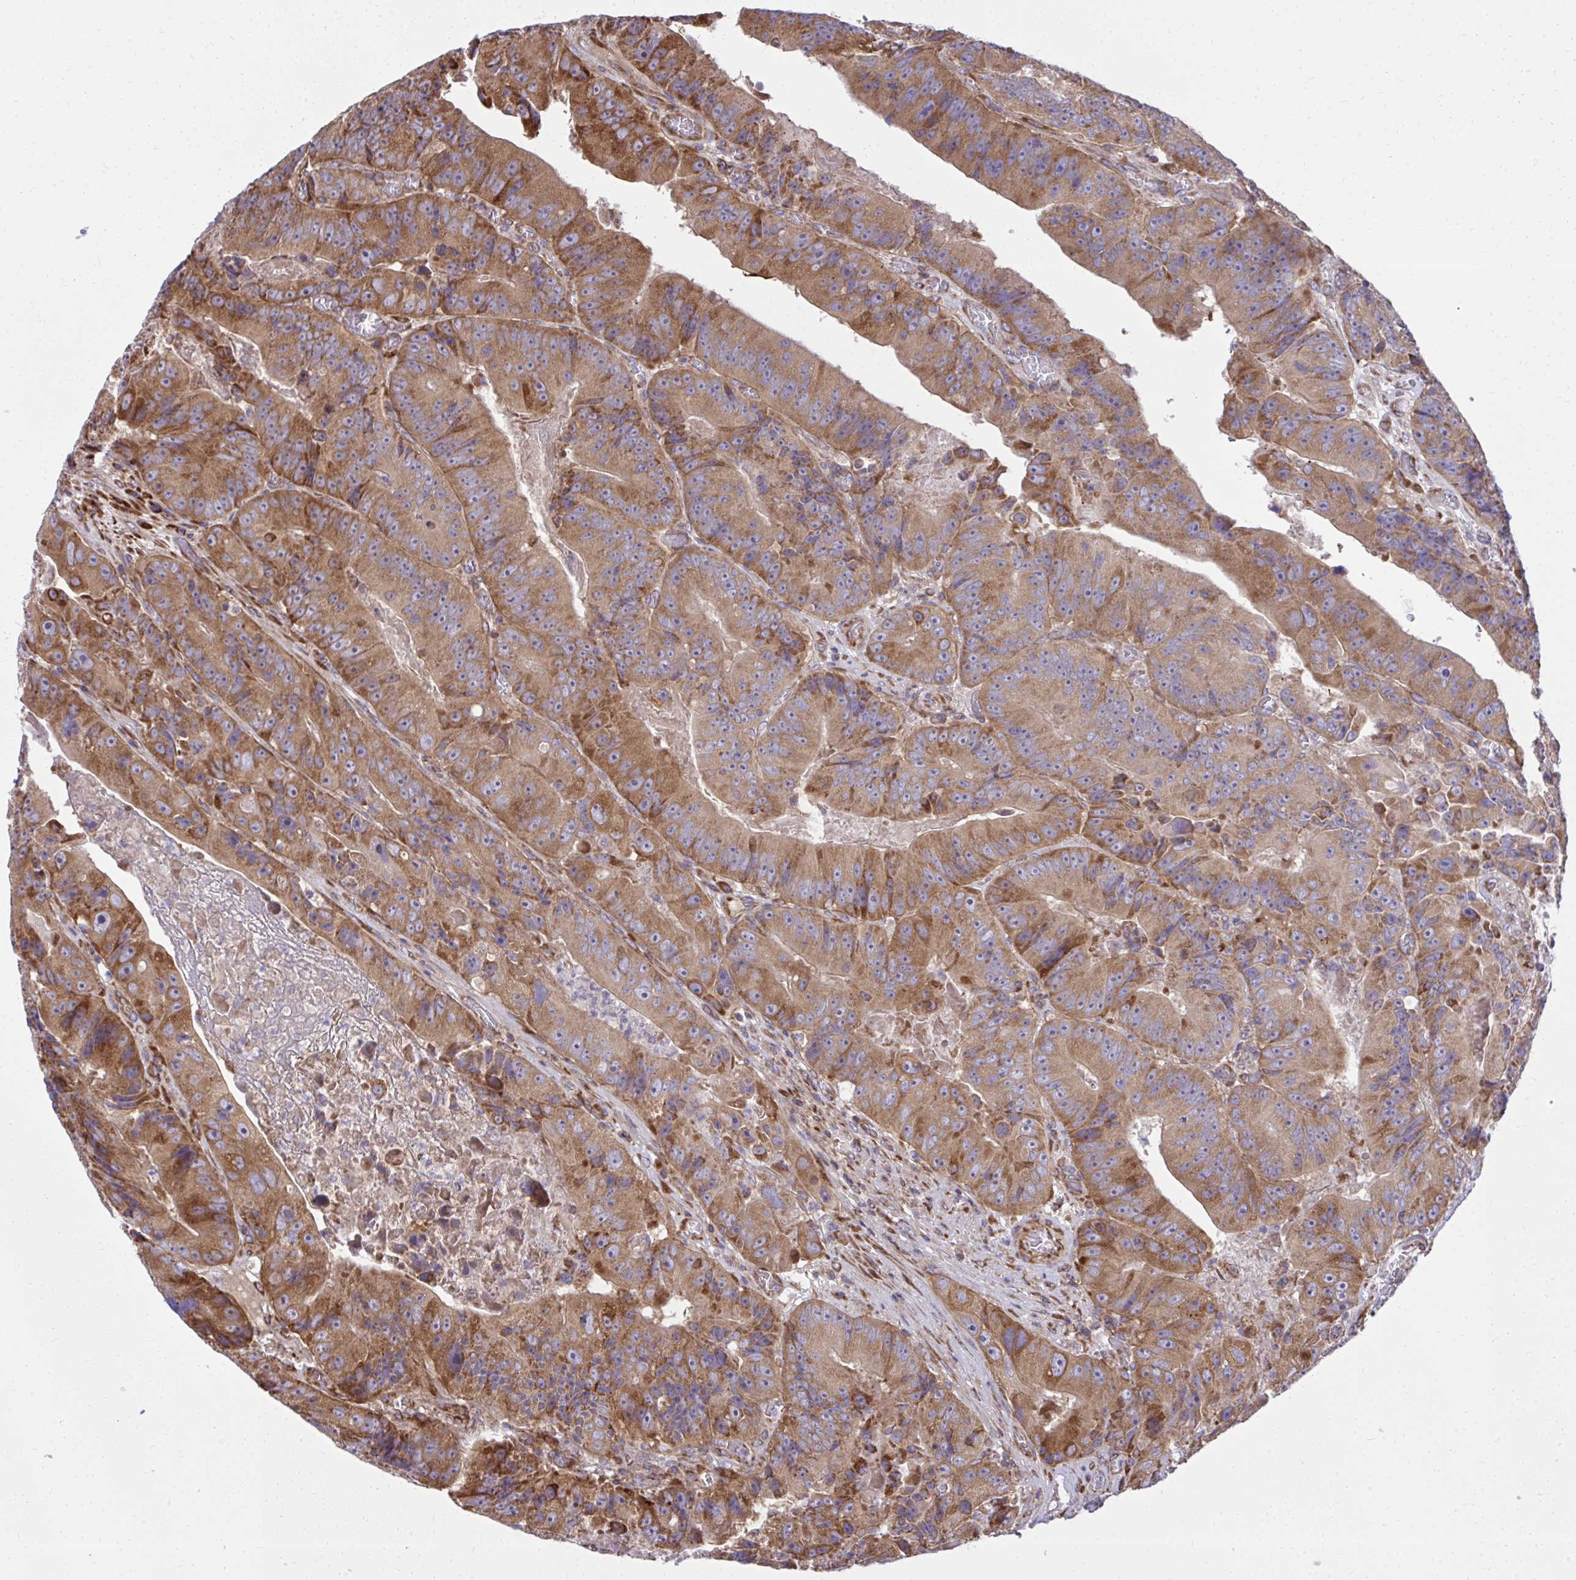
{"staining": {"intensity": "moderate", "quantity": ">75%", "location": "cytoplasmic/membranous"}, "tissue": "colorectal cancer", "cell_type": "Tumor cells", "image_type": "cancer", "snomed": [{"axis": "morphology", "description": "Adenocarcinoma, NOS"}, {"axis": "topography", "description": "Colon"}], "caption": "Human colorectal cancer (adenocarcinoma) stained with a protein marker displays moderate staining in tumor cells.", "gene": "NMNAT3", "patient": {"sex": "female", "age": 86}}